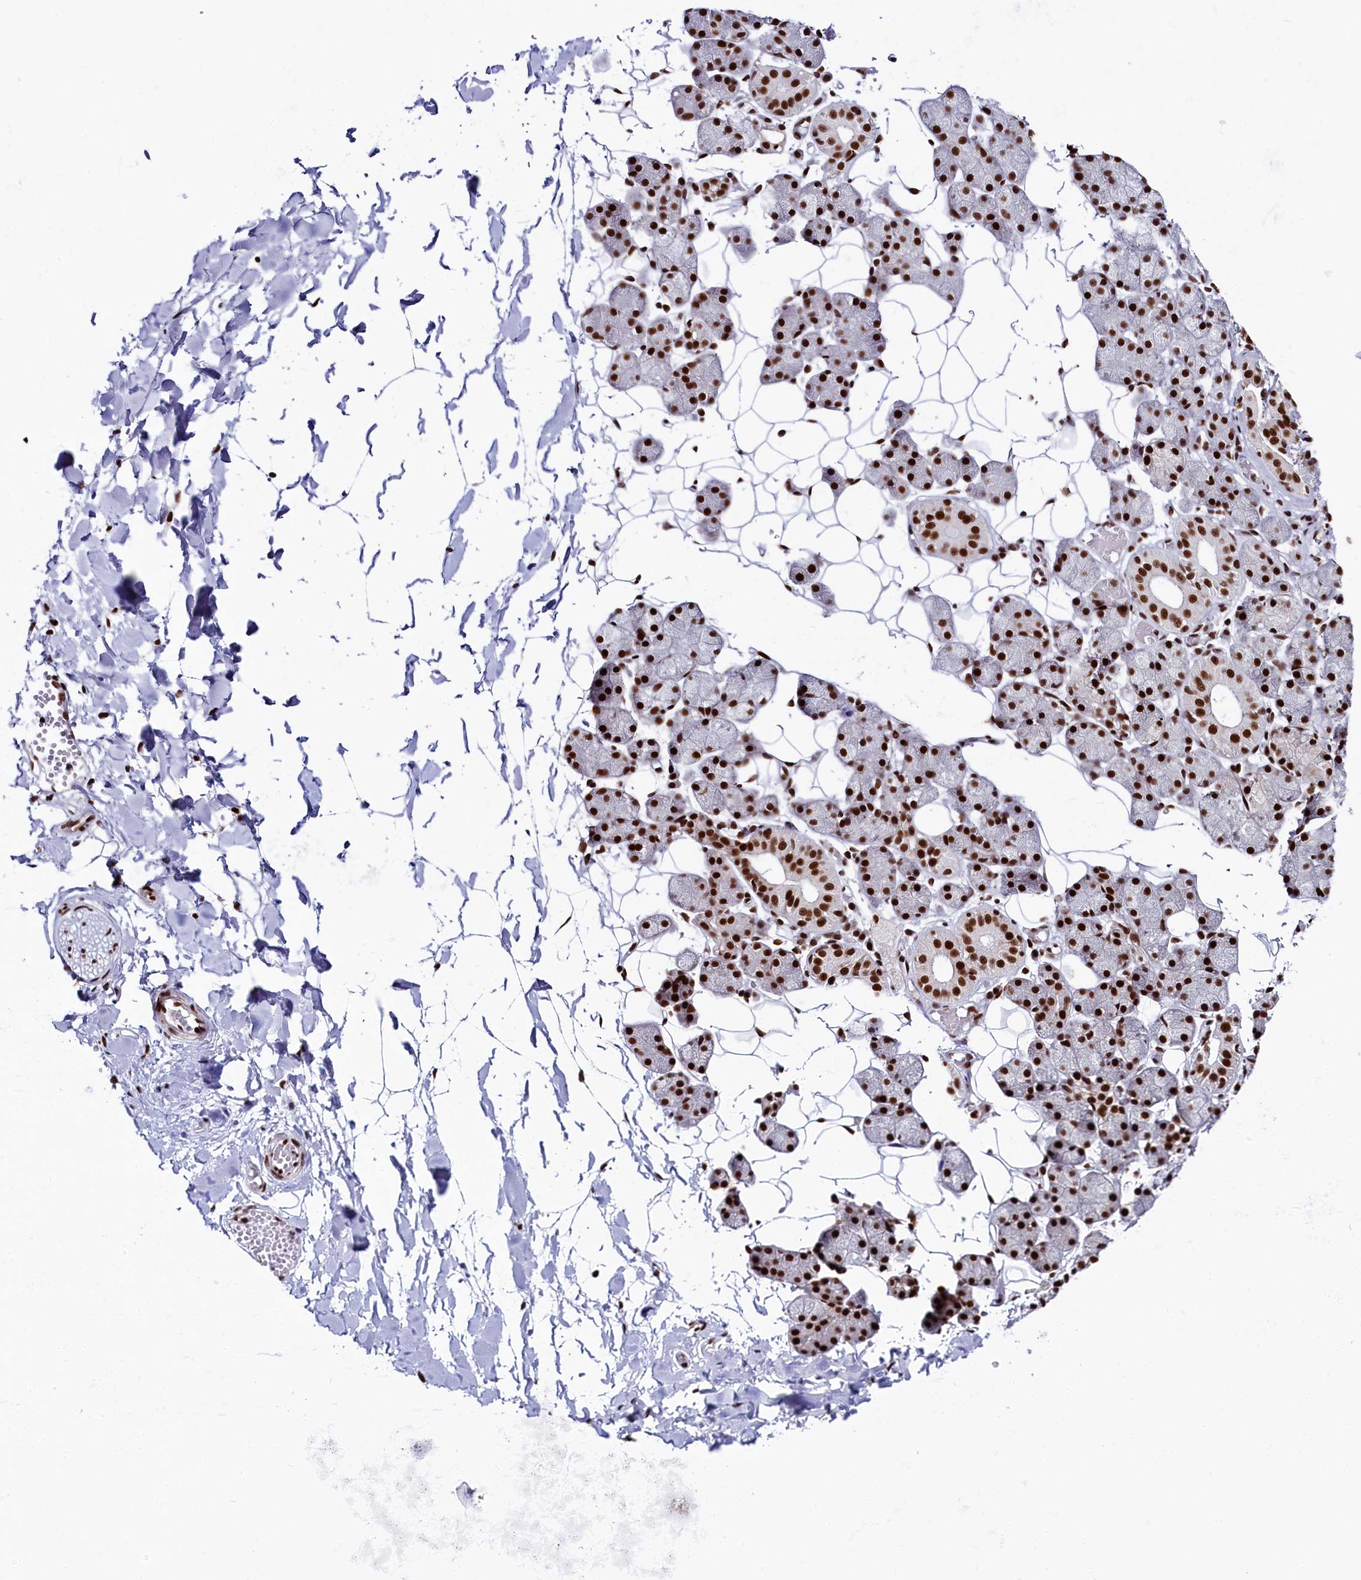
{"staining": {"intensity": "strong", "quantity": ">75%", "location": "nuclear"}, "tissue": "salivary gland", "cell_type": "Glandular cells", "image_type": "normal", "snomed": [{"axis": "morphology", "description": "Normal tissue, NOS"}, {"axis": "topography", "description": "Salivary gland"}], "caption": "Protein expression analysis of unremarkable human salivary gland reveals strong nuclear staining in approximately >75% of glandular cells. Ihc stains the protein in brown and the nuclei are stained blue.", "gene": "SNRNP70", "patient": {"sex": "female", "age": 33}}